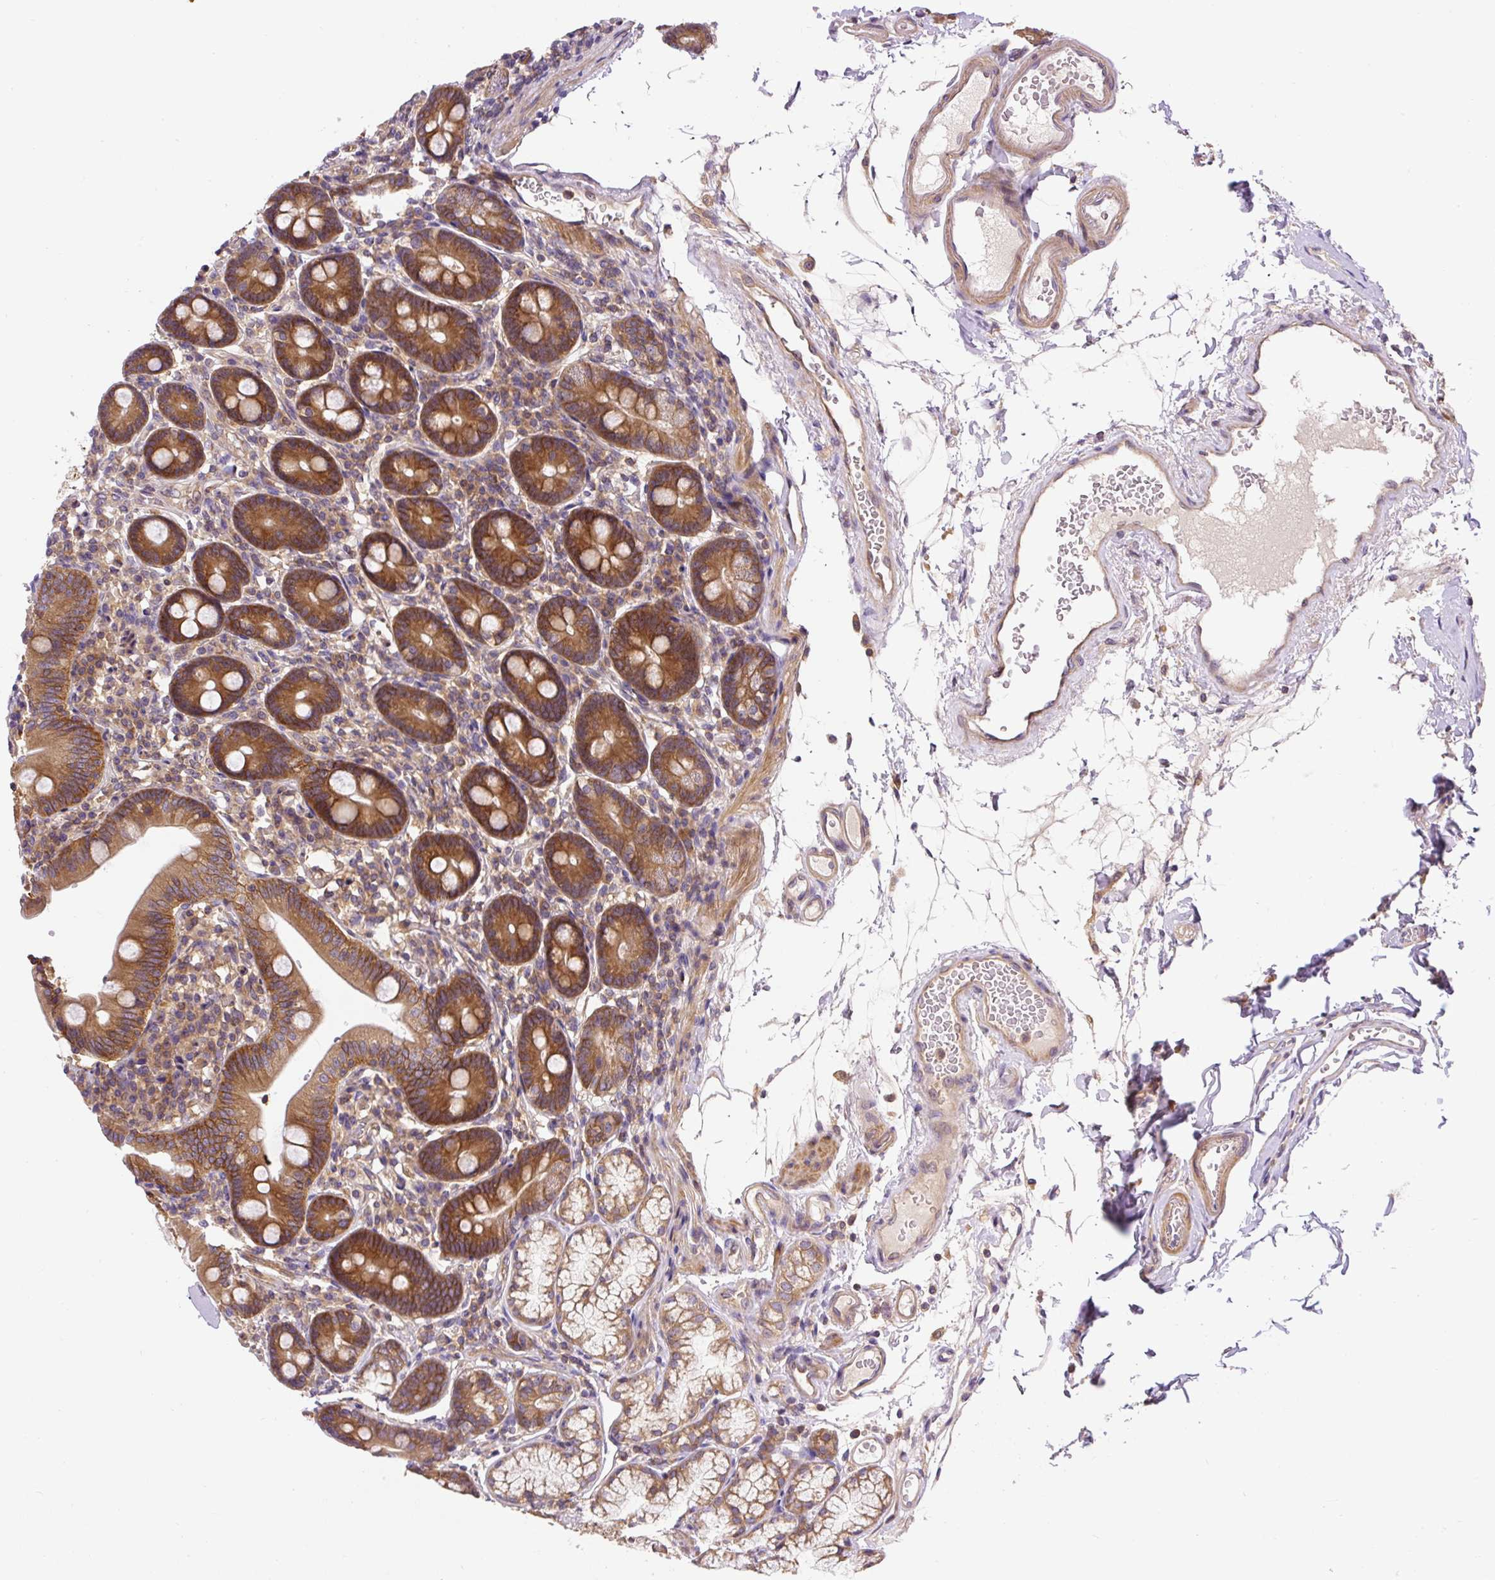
{"staining": {"intensity": "moderate", "quantity": ">75%", "location": "cytoplasmic/membranous"}, "tissue": "duodenum", "cell_type": "Glandular cells", "image_type": "normal", "snomed": [{"axis": "morphology", "description": "Normal tissue, NOS"}, {"axis": "topography", "description": "Duodenum"}], "caption": "IHC staining of normal duodenum, which displays medium levels of moderate cytoplasmic/membranous expression in about >75% of glandular cells indicating moderate cytoplasmic/membranous protein positivity. The staining was performed using DAB (3,3'-diaminobenzidine) (brown) for protein detection and nuclei were counterstained in hematoxylin (blue).", "gene": "CCDC28A", "patient": {"sex": "female", "age": 67}}